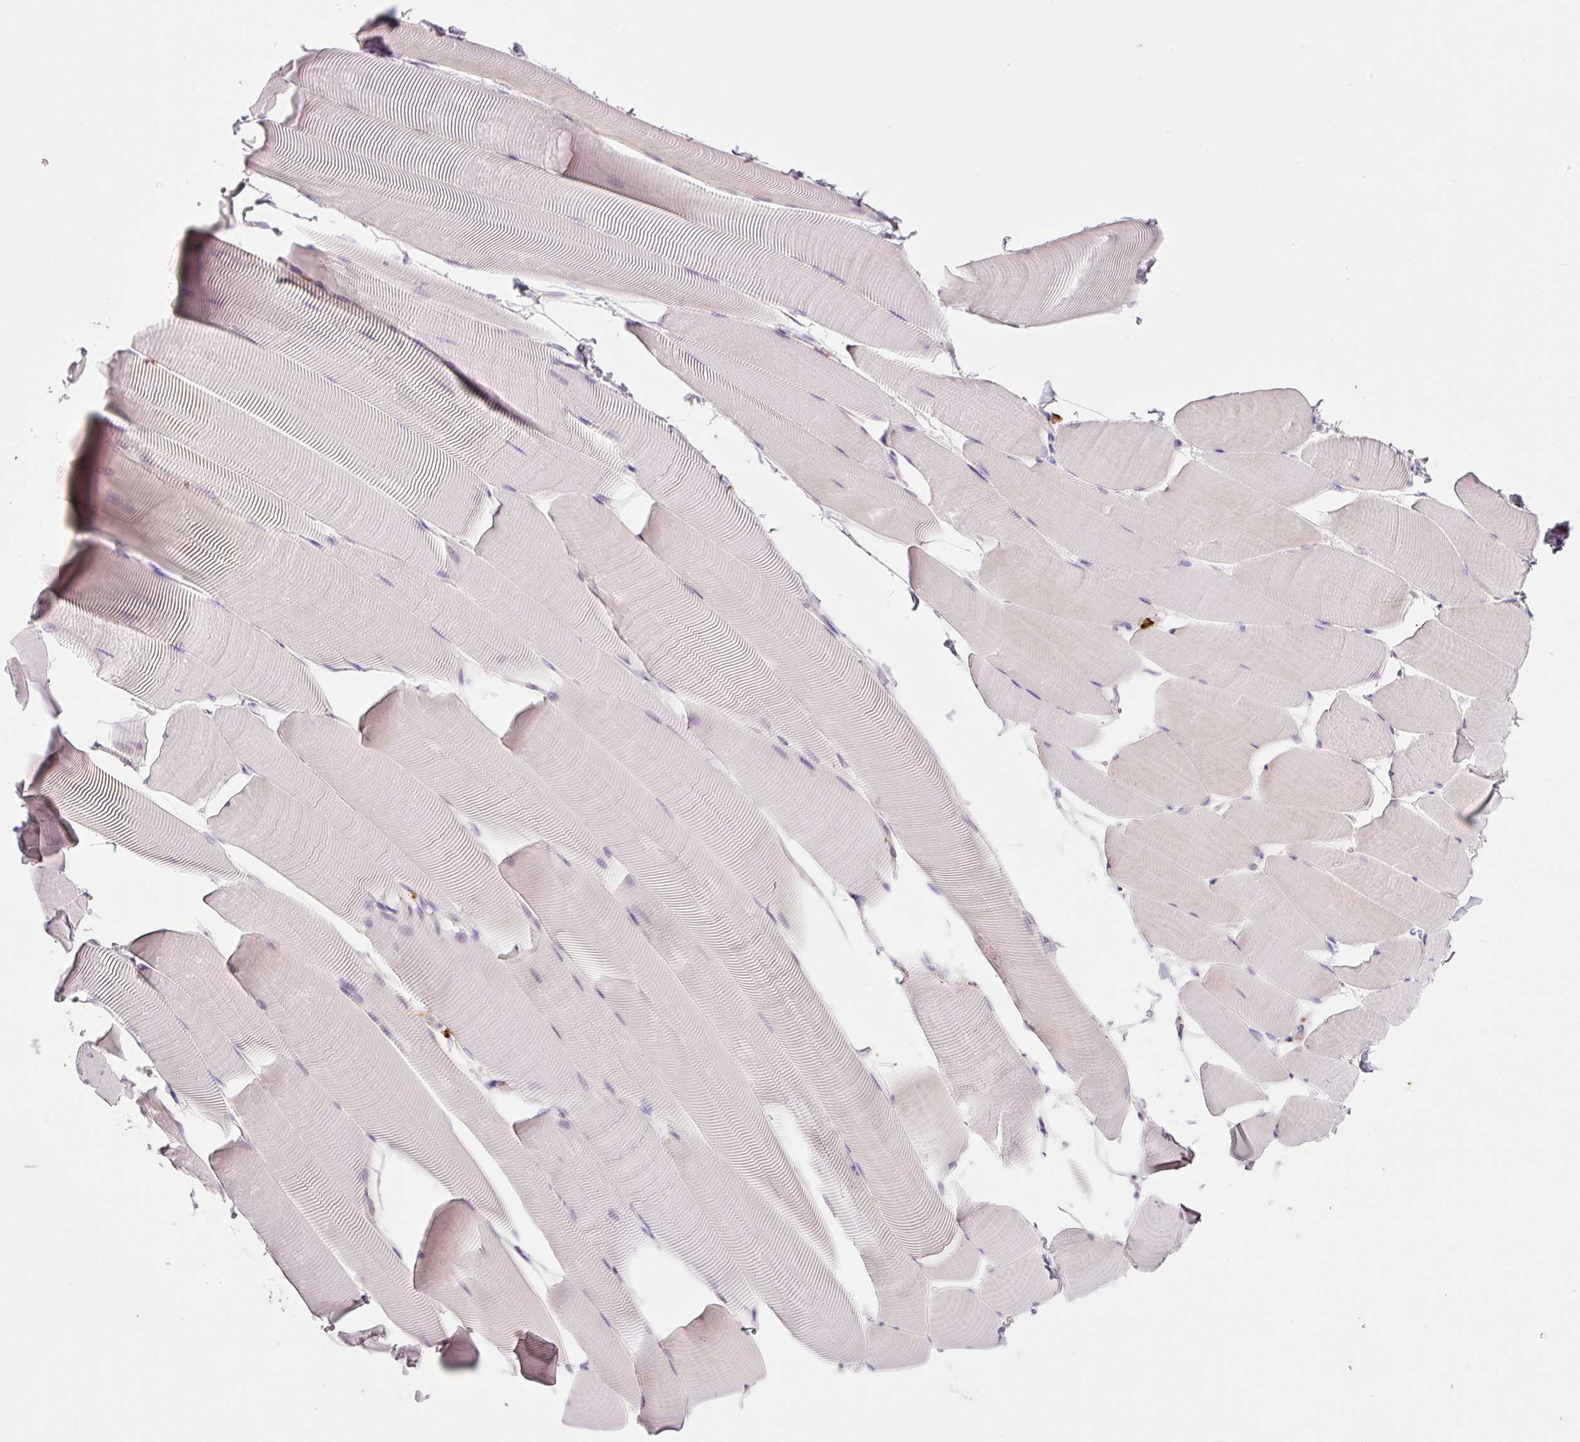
{"staining": {"intensity": "weak", "quantity": "25%-75%", "location": "cytoplasmic/membranous"}, "tissue": "skeletal muscle", "cell_type": "Myocytes", "image_type": "normal", "snomed": [{"axis": "morphology", "description": "Normal tissue, NOS"}, {"axis": "topography", "description": "Skeletal muscle"}], "caption": "Normal skeletal muscle demonstrates weak cytoplasmic/membranous staining in approximately 25%-75% of myocytes, visualized by immunohistochemistry.", "gene": "TMC8", "patient": {"sex": "male", "age": 25}}